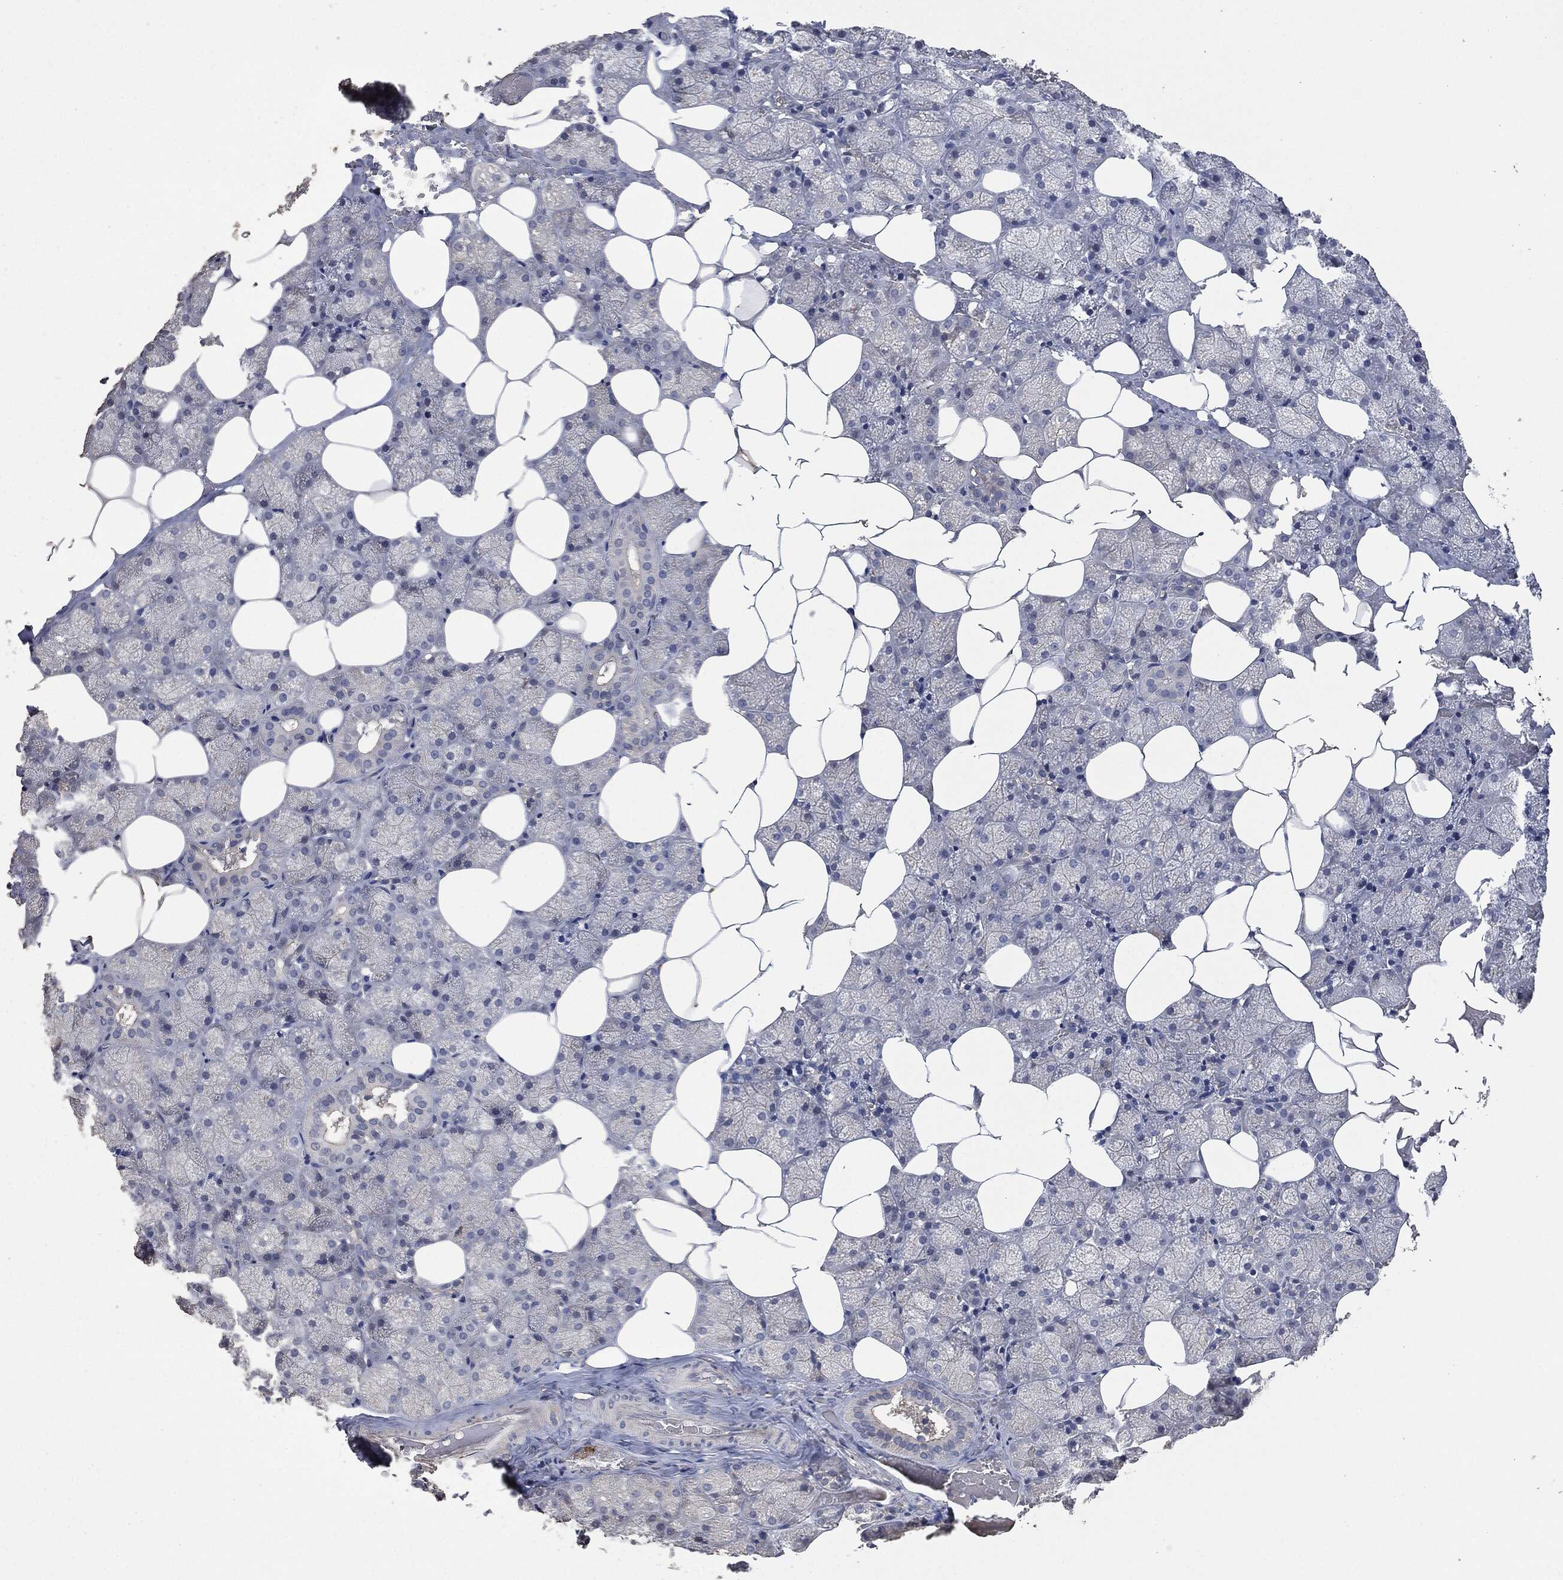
{"staining": {"intensity": "negative", "quantity": "none", "location": "none"}, "tissue": "salivary gland", "cell_type": "Glandular cells", "image_type": "normal", "snomed": [{"axis": "morphology", "description": "Normal tissue, NOS"}, {"axis": "topography", "description": "Salivary gland"}], "caption": "An immunohistochemistry (IHC) image of benign salivary gland is shown. There is no staining in glandular cells of salivary gland.", "gene": "MSLN", "patient": {"sex": "male", "age": 38}}